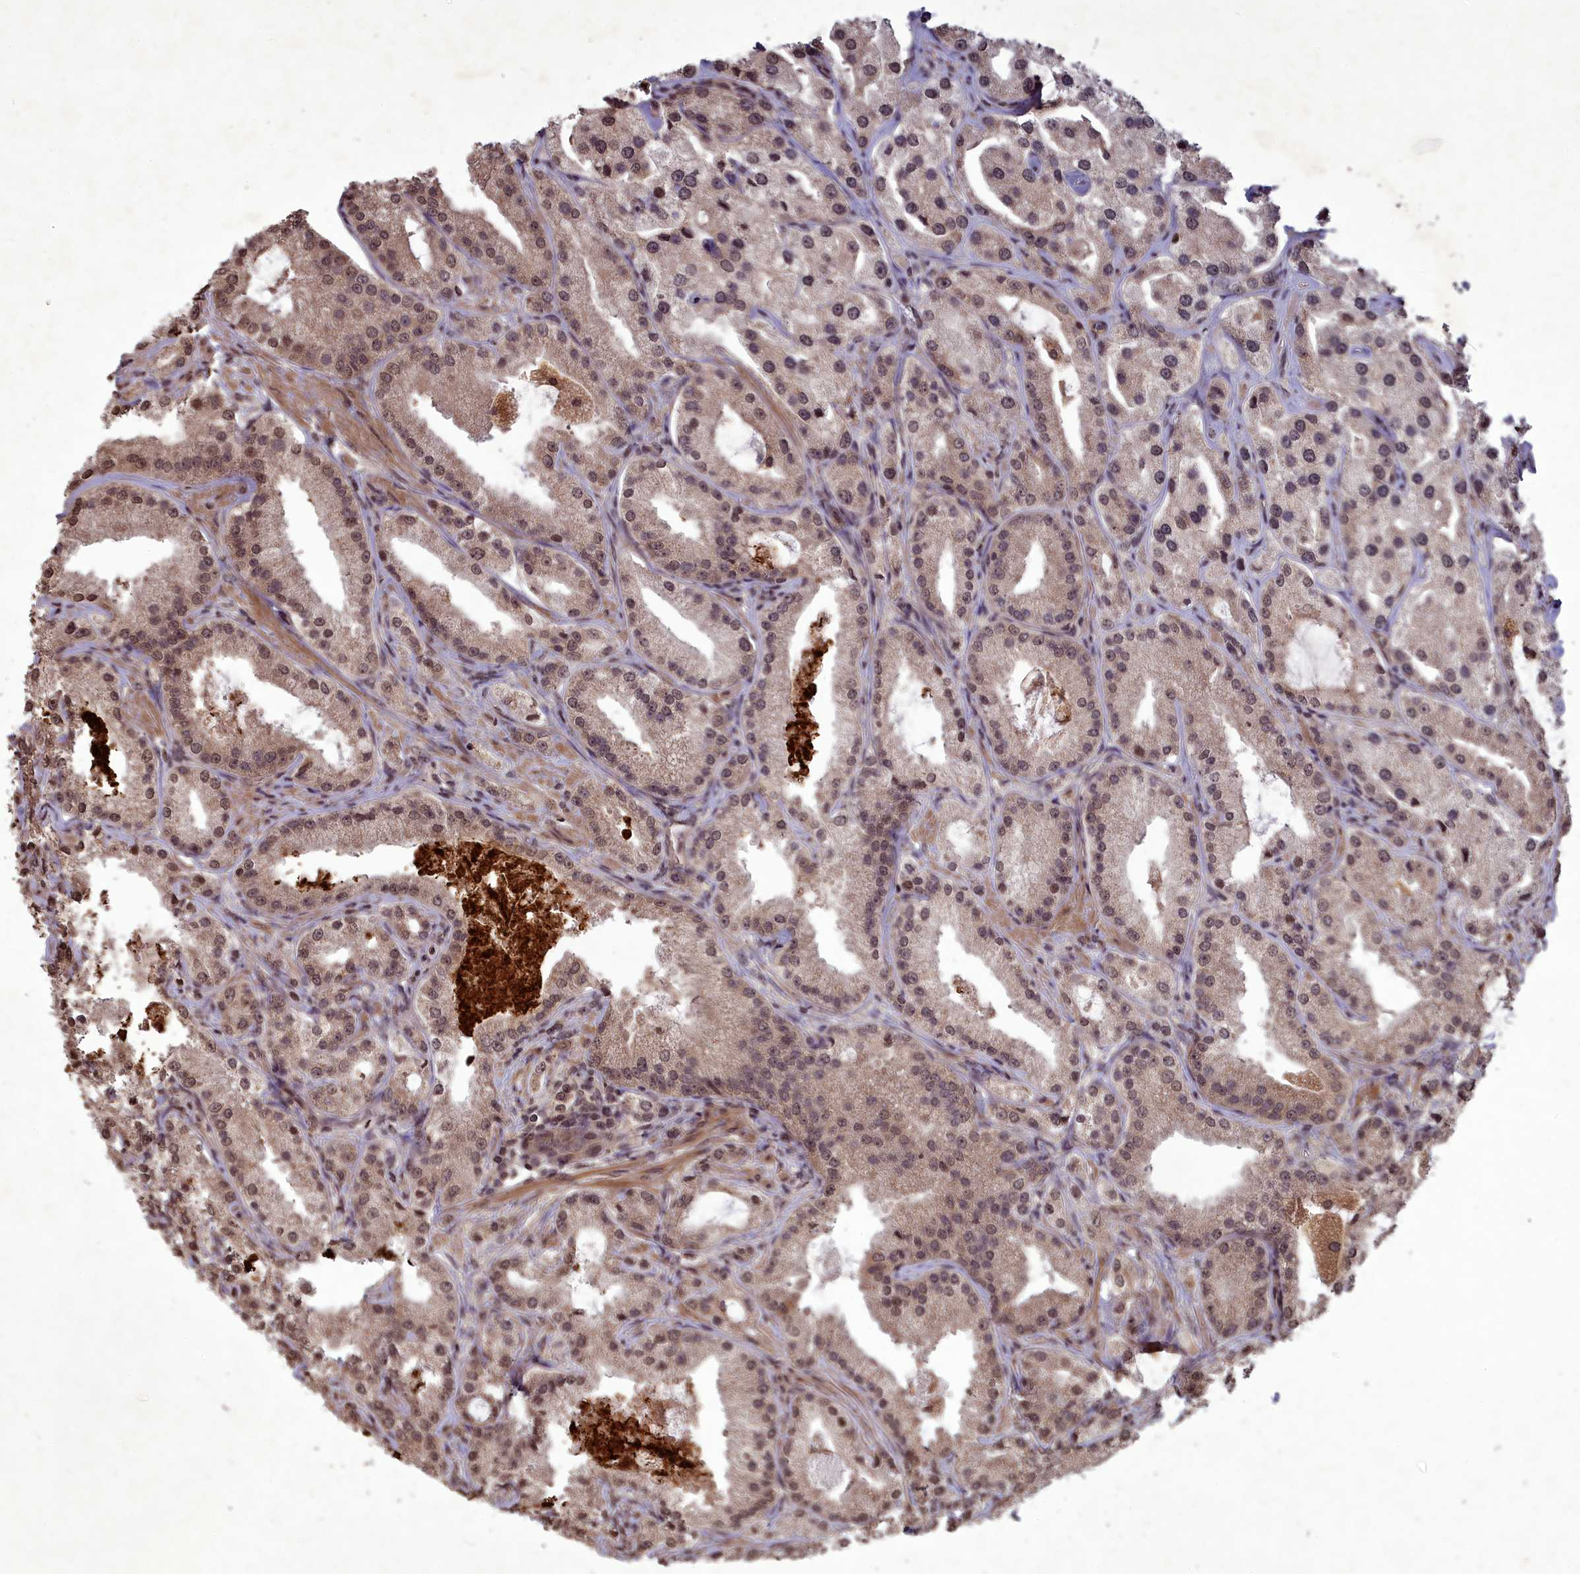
{"staining": {"intensity": "weak", "quantity": ">75%", "location": "nuclear"}, "tissue": "prostate cancer", "cell_type": "Tumor cells", "image_type": "cancer", "snomed": [{"axis": "morphology", "description": "Adenocarcinoma, Low grade"}, {"axis": "topography", "description": "Prostate"}], "caption": "Prostate cancer (low-grade adenocarcinoma) stained for a protein (brown) reveals weak nuclear positive staining in approximately >75% of tumor cells.", "gene": "SRMS", "patient": {"sex": "male", "age": 69}}